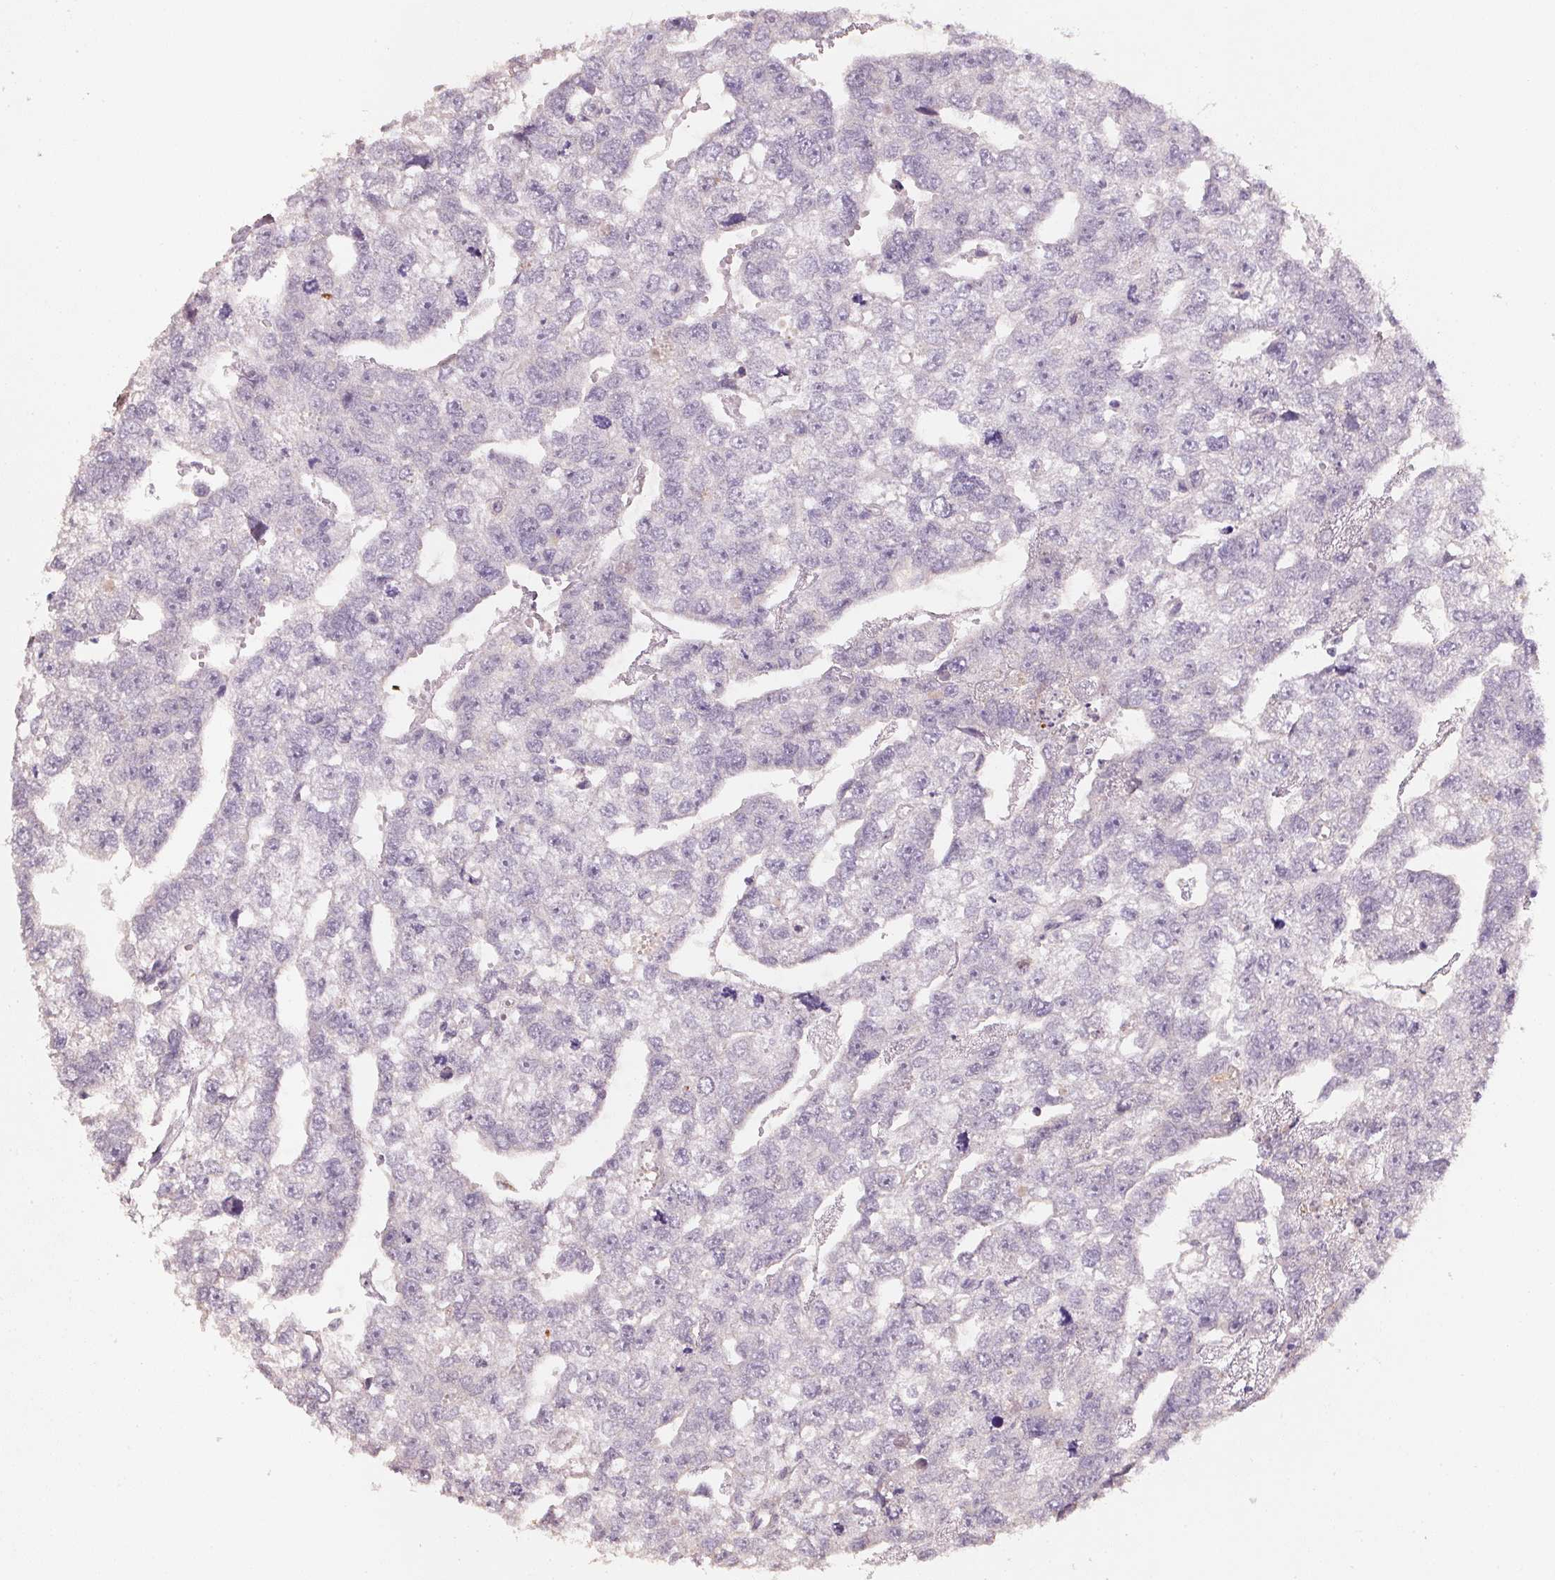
{"staining": {"intensity": "negative", "quantity": "none", "location": "none"}, "tissue": "testis cancer", "cell_type": "Tumor cells", "image_type": "cancer", "snomed": [{"axis": "morphology", "description": "Carcinoma, Embryonal, NOS"}, {"axis": "morphology", "description": "Teratoma, malignant, NOS"}, {"axis": "topography", "description": "Testis"}], "caption": "Tumor cells are negative for brown protein staining in embryonal carcinoma (testis).", "gene": "CXCL5", "patient": {"sex": "male", "age": 44}}